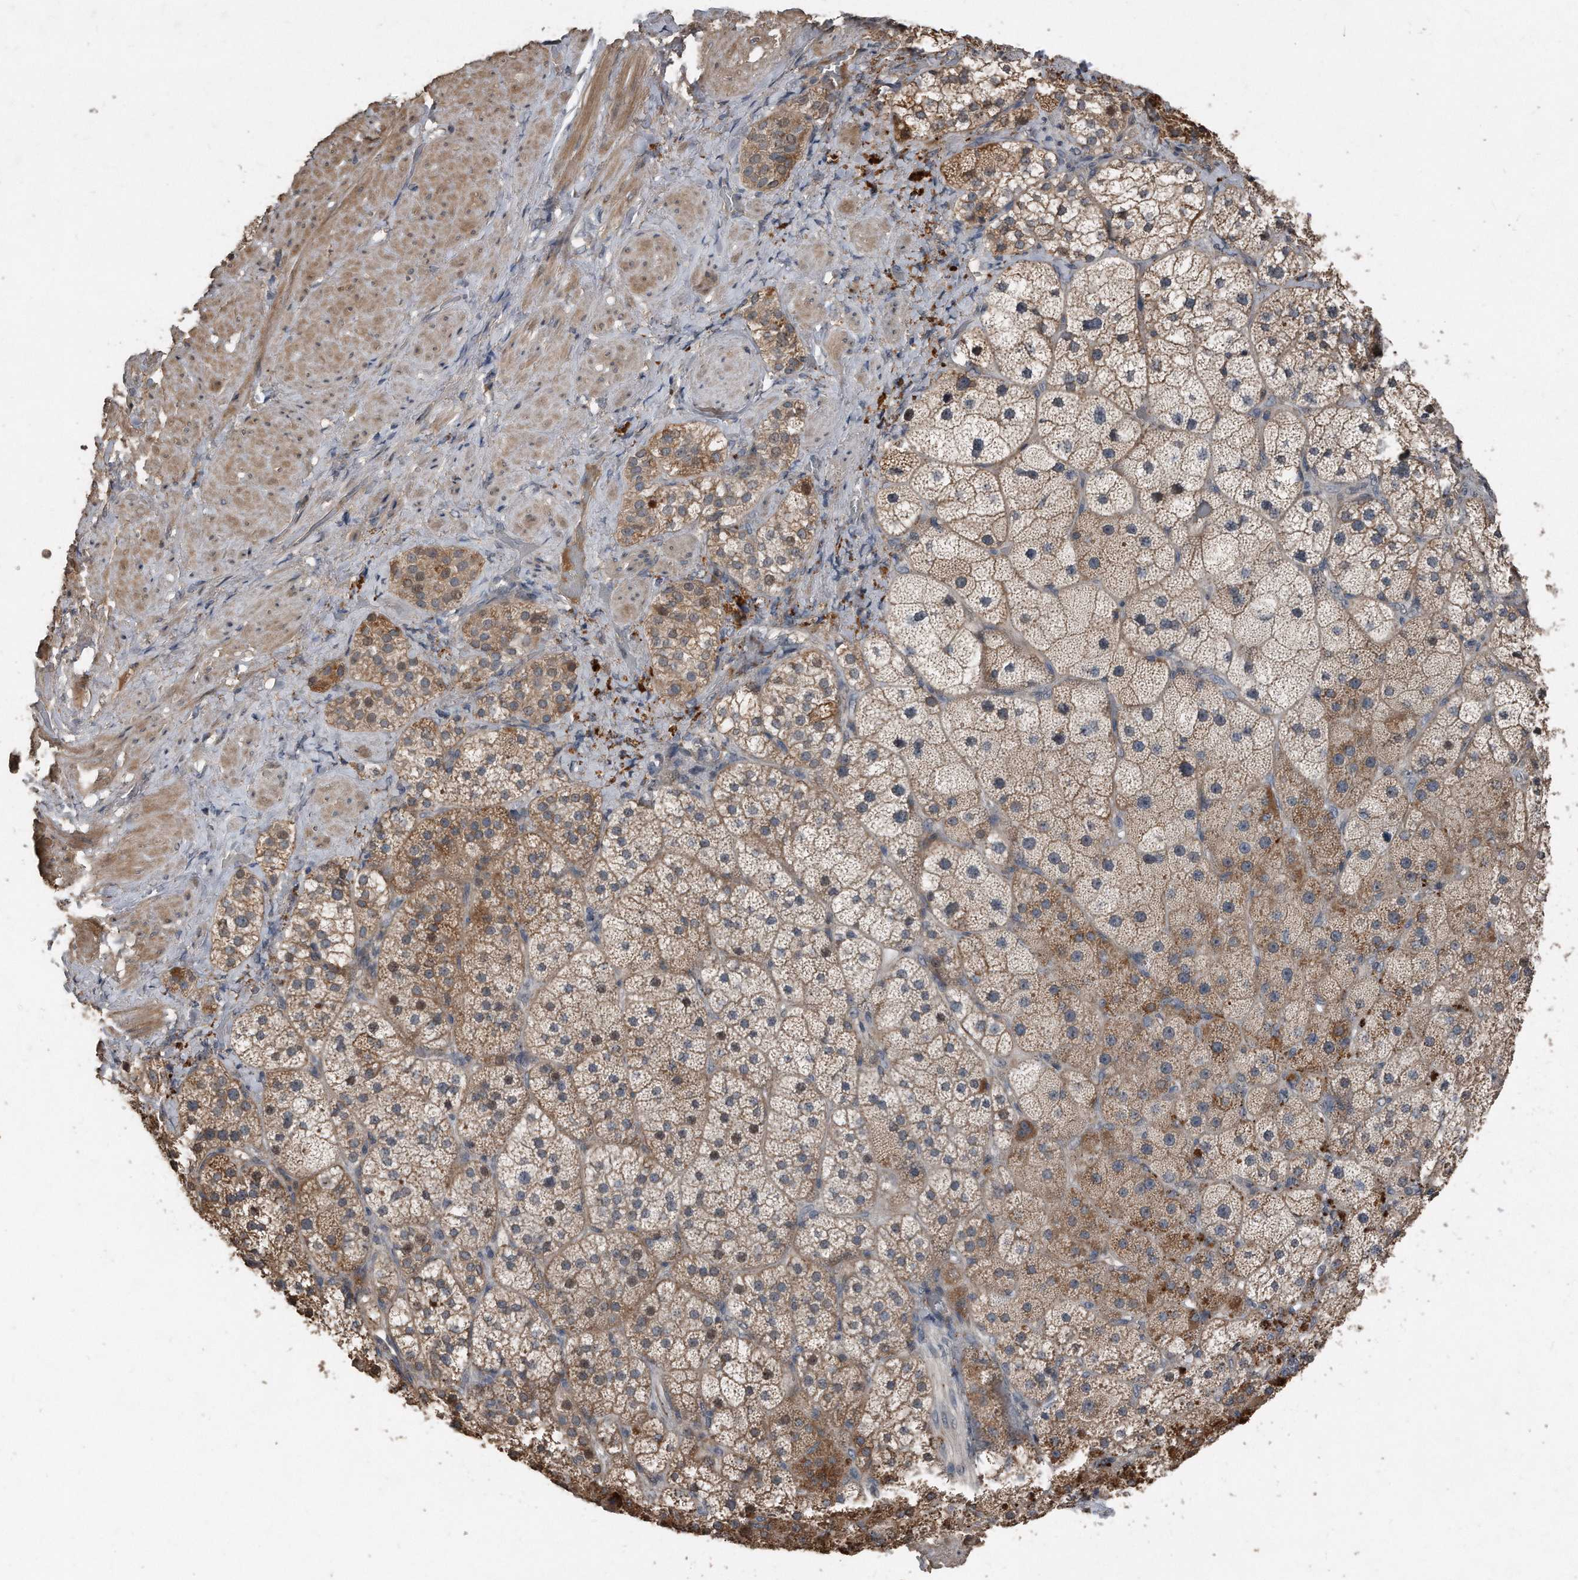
{"staining": {"intensity": "moderate", "quantity": ">75%", "location": "cytoplasmic/membranous,nuclear"}, "tissue": "adrenal gland", "cell_type": "Glandular cells", "image_type": "normal", "snomed": [{"axis": "morphology", "description": "Normal tissue, NOS"}, {"axis": "topography", "description": "Adrenal gland"}], "caption": "Protein staining exhibits moderate cytoplasmic/membranous,nuclear staining in about >75% of glandular cells in normal adrenal gland.", "gene": "ANKRD10", "patient": {"sex": "male", "age": 57}}